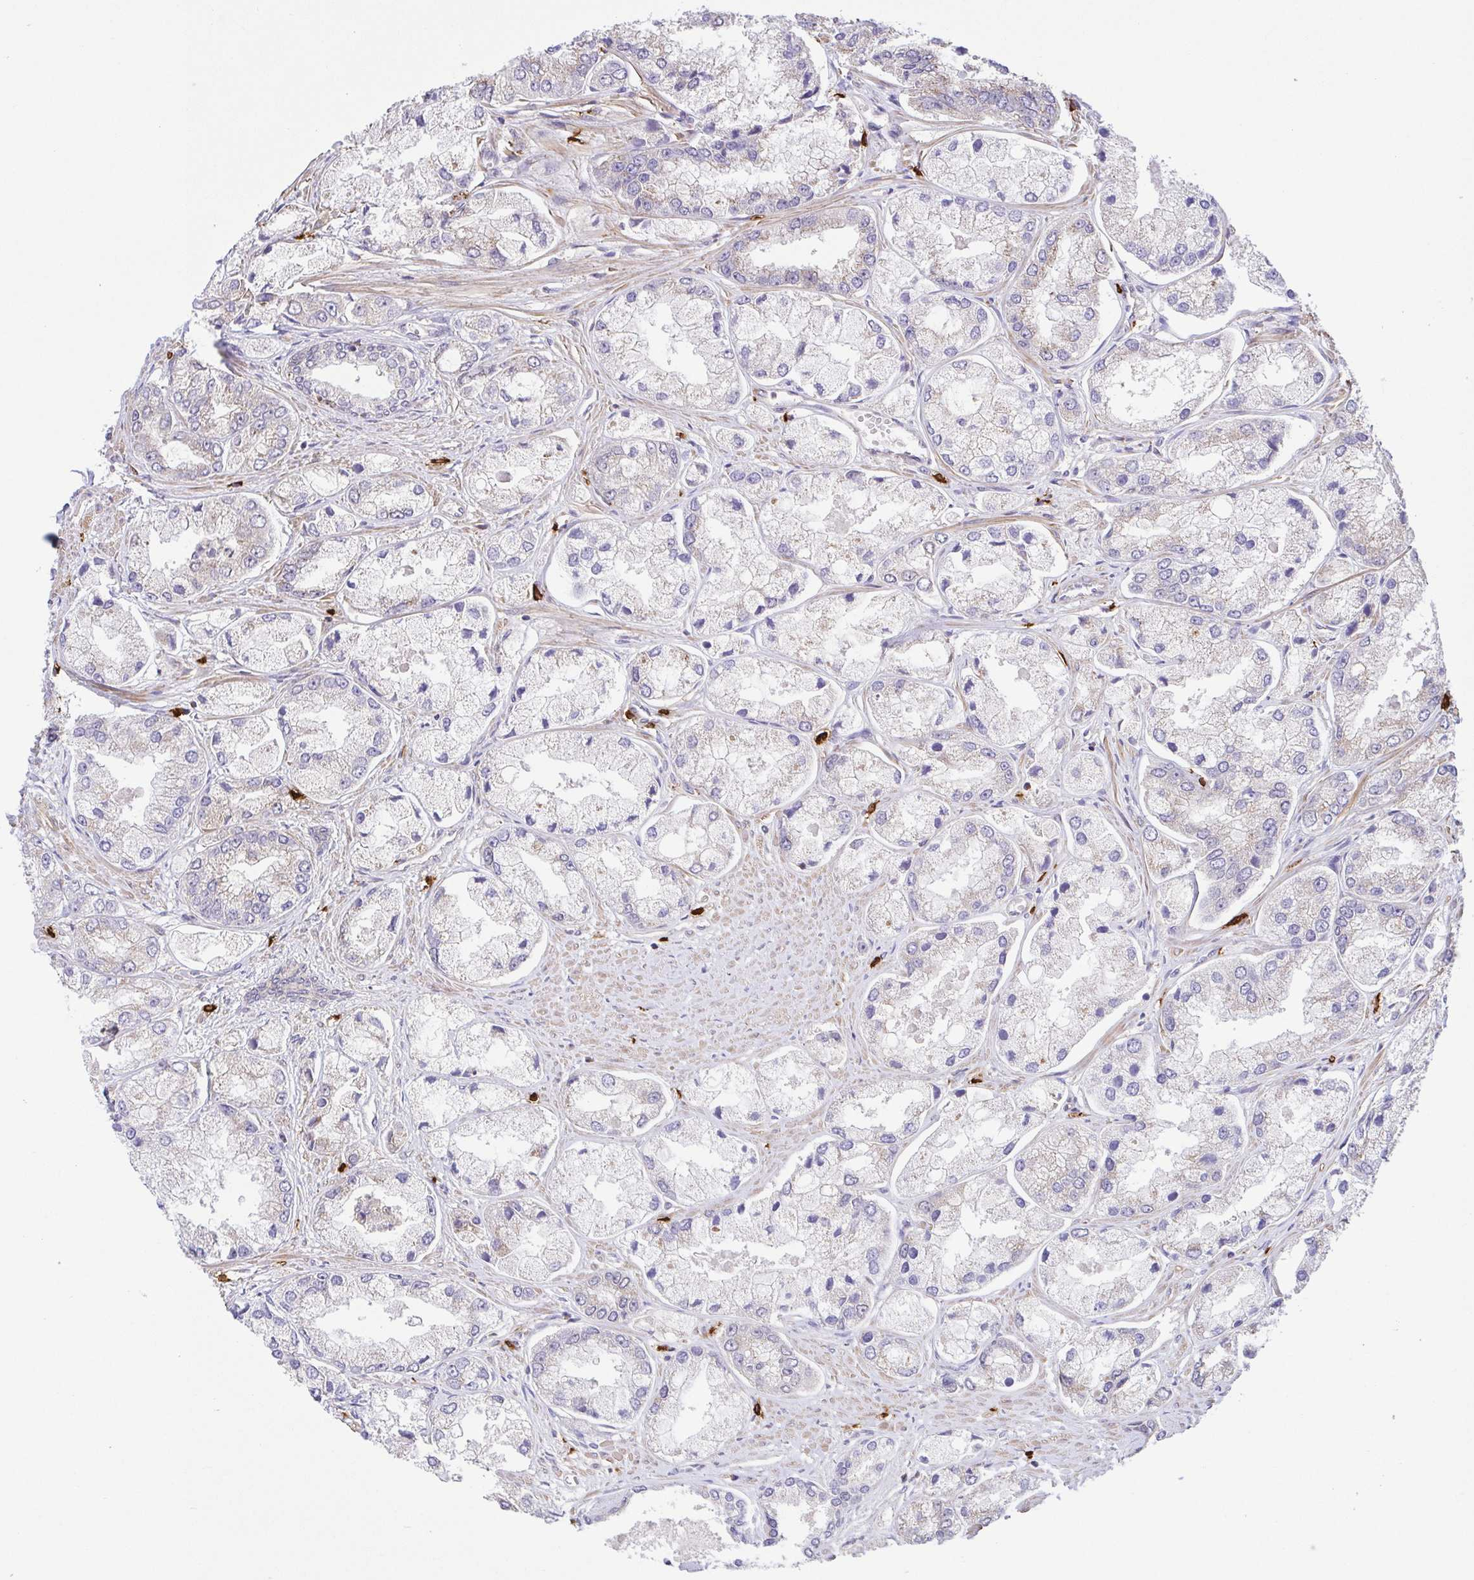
{"staining": {"intensity": "weak", "quantity": "<25%", "location": "cytoplasmic/membranous"}, "tissue": "prostate cancer", "cell_type": "Tumor cells", "image_type": "cancer", "snomed": [{"axis": "morphology", "description": "Adenocarcinoma, Low grade"}, {"axis": "topography", "description": "Prostate"}], "caption": "Tumor cells show no significant staining in prostate cancer (adenocarcinoma (low-grade)).", "gene": "PREPL", "patient": {"sex": "male", "age": 69}}